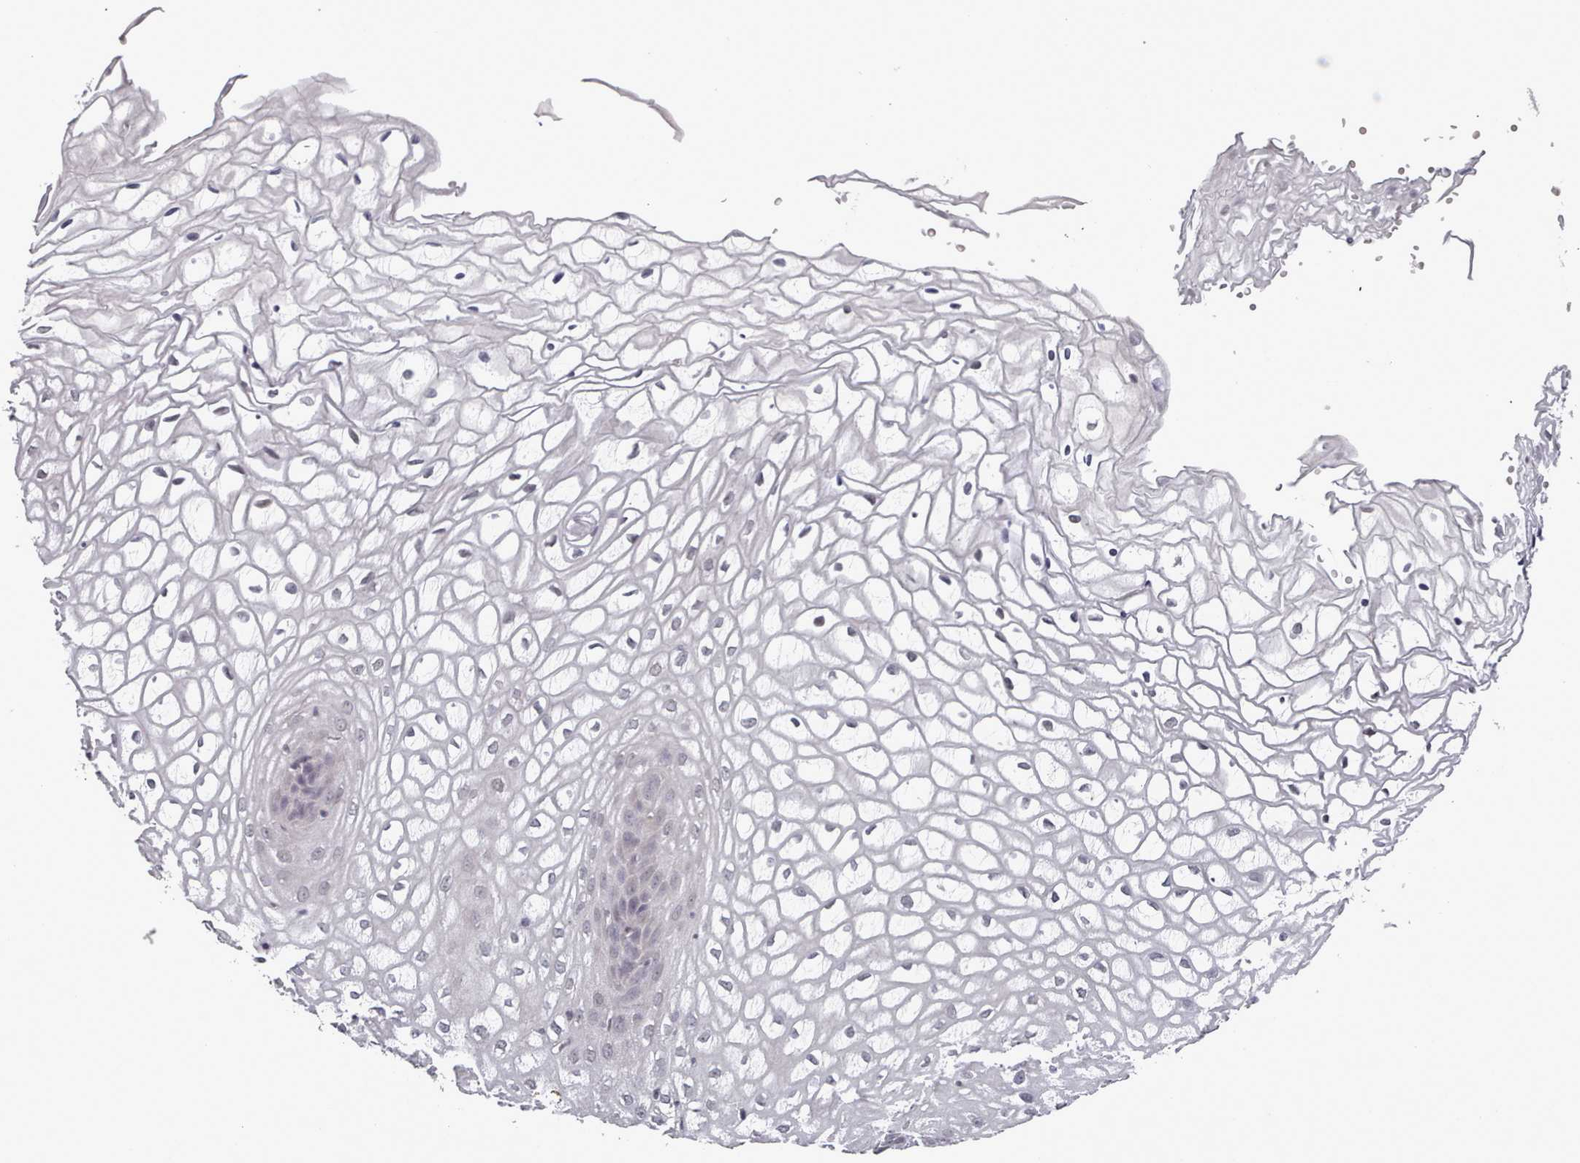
{"staining": {"intensity": "negative", "quantity": "none", "location": "none"}, "tissue": "vagina", "cell_type": "Squamous epithelial cells", "image_type": "normal", "snomed": [{"axis": "morphology", "description": "Normal tissue, NOS"}, {"axis": "topography", "description": "Vagina"}], "caption": "Squamous epithelial cells are negative for protein expression in normal human vagina. (Stains: DAB (3,3'-diaminobenzidine) immunohistochemistry (IHC) with hematoxylin counter stain, Microscopy: brightfield microscopy at high magnification).", "gene": "HYAL3", "patient": {"sex": "female", "age": 34}}